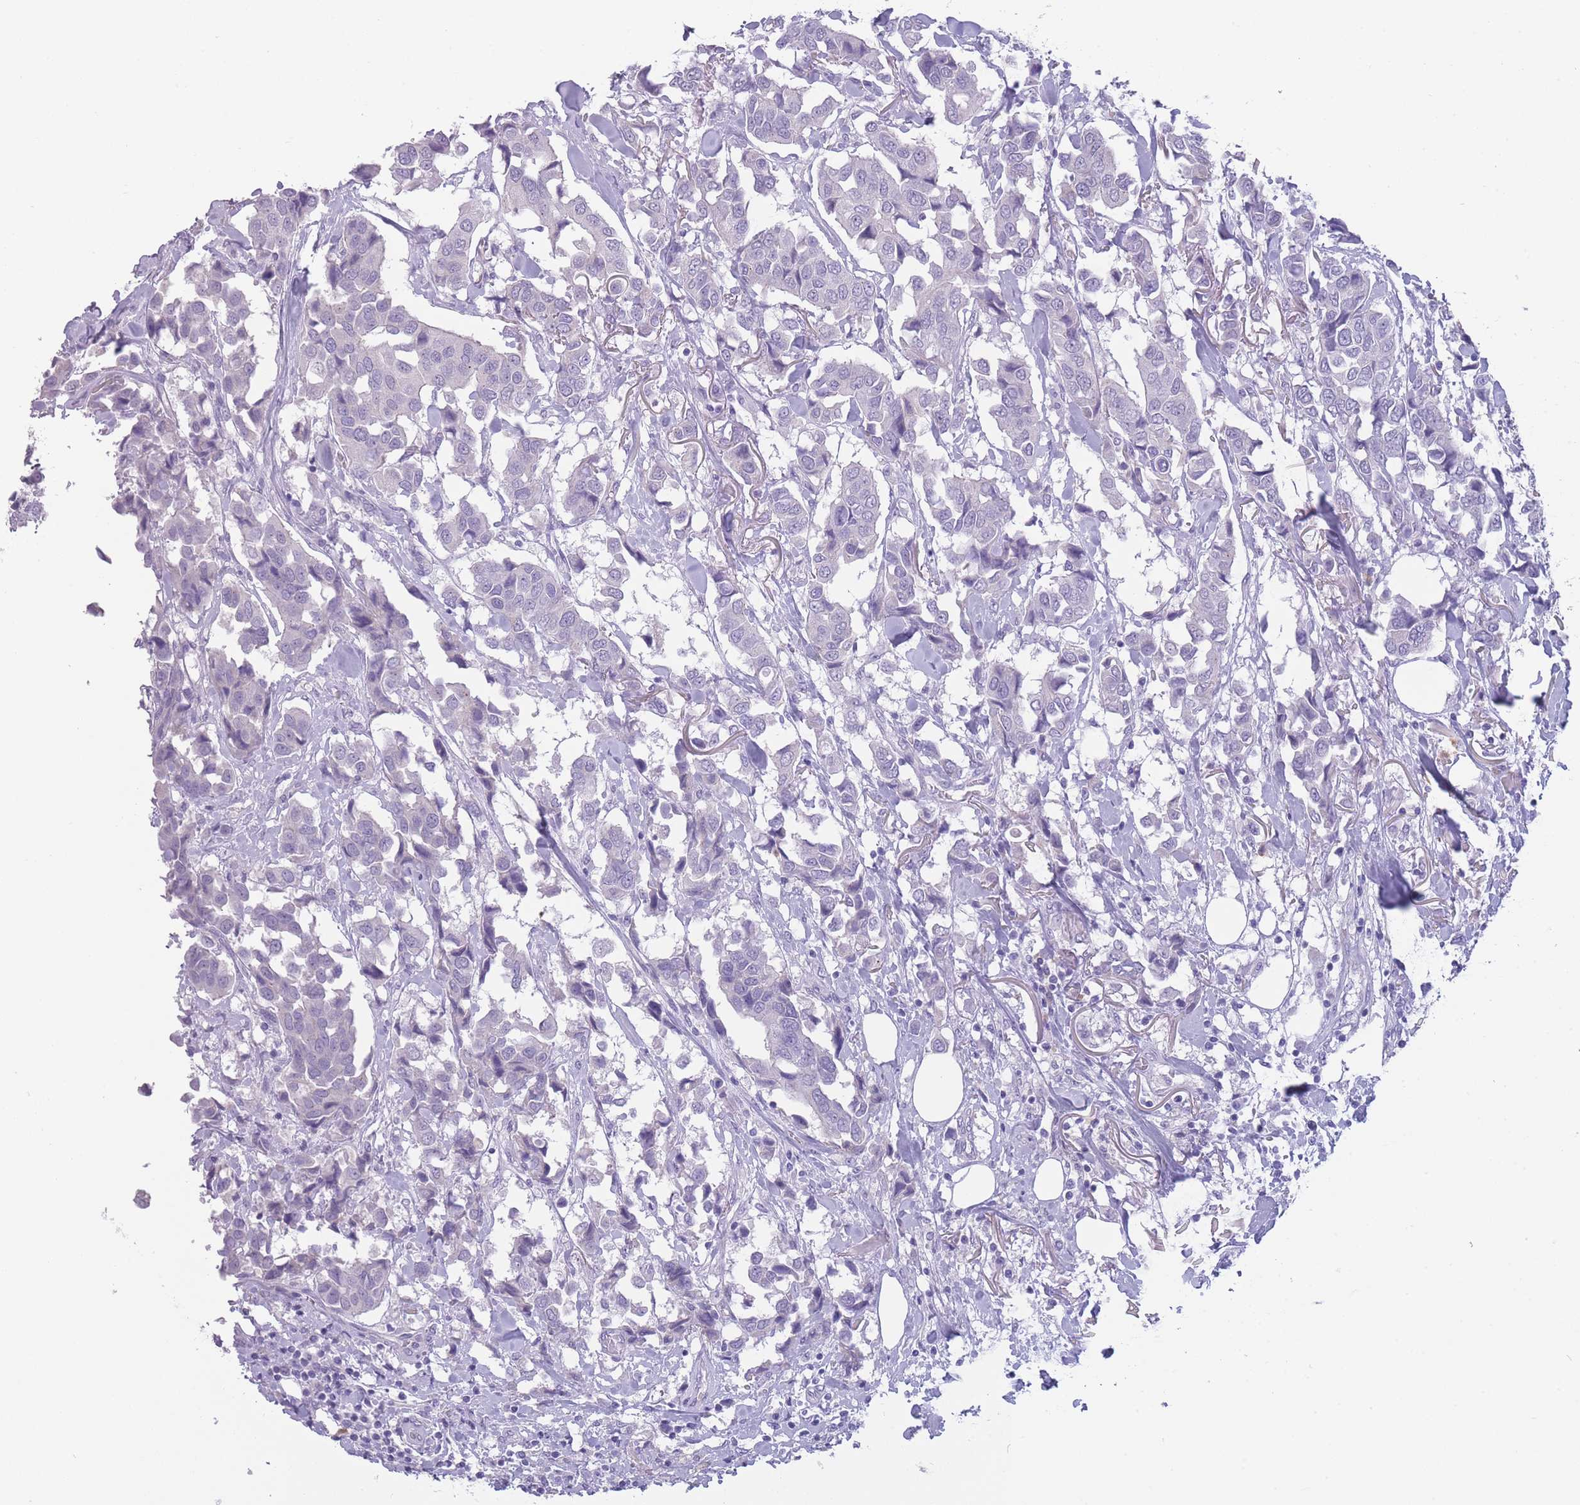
{"staining": {"intensity": "negative", "quantity": "none", "location": "none"}, "tissue": "breast cancer", "cell_type": "Tumor cells", "image_type": "cancer", "snomed": [{"axis": "morphology", "description": "Duct carcinoma"}, {"axis": "topography", "description": "Breast"}], "caption": "IHC of human breast invasive ductal carcinoma displays no positivity in tumor cells.", "gene": "DCANP1", "patient": {"sex": "female", "age": 80}}